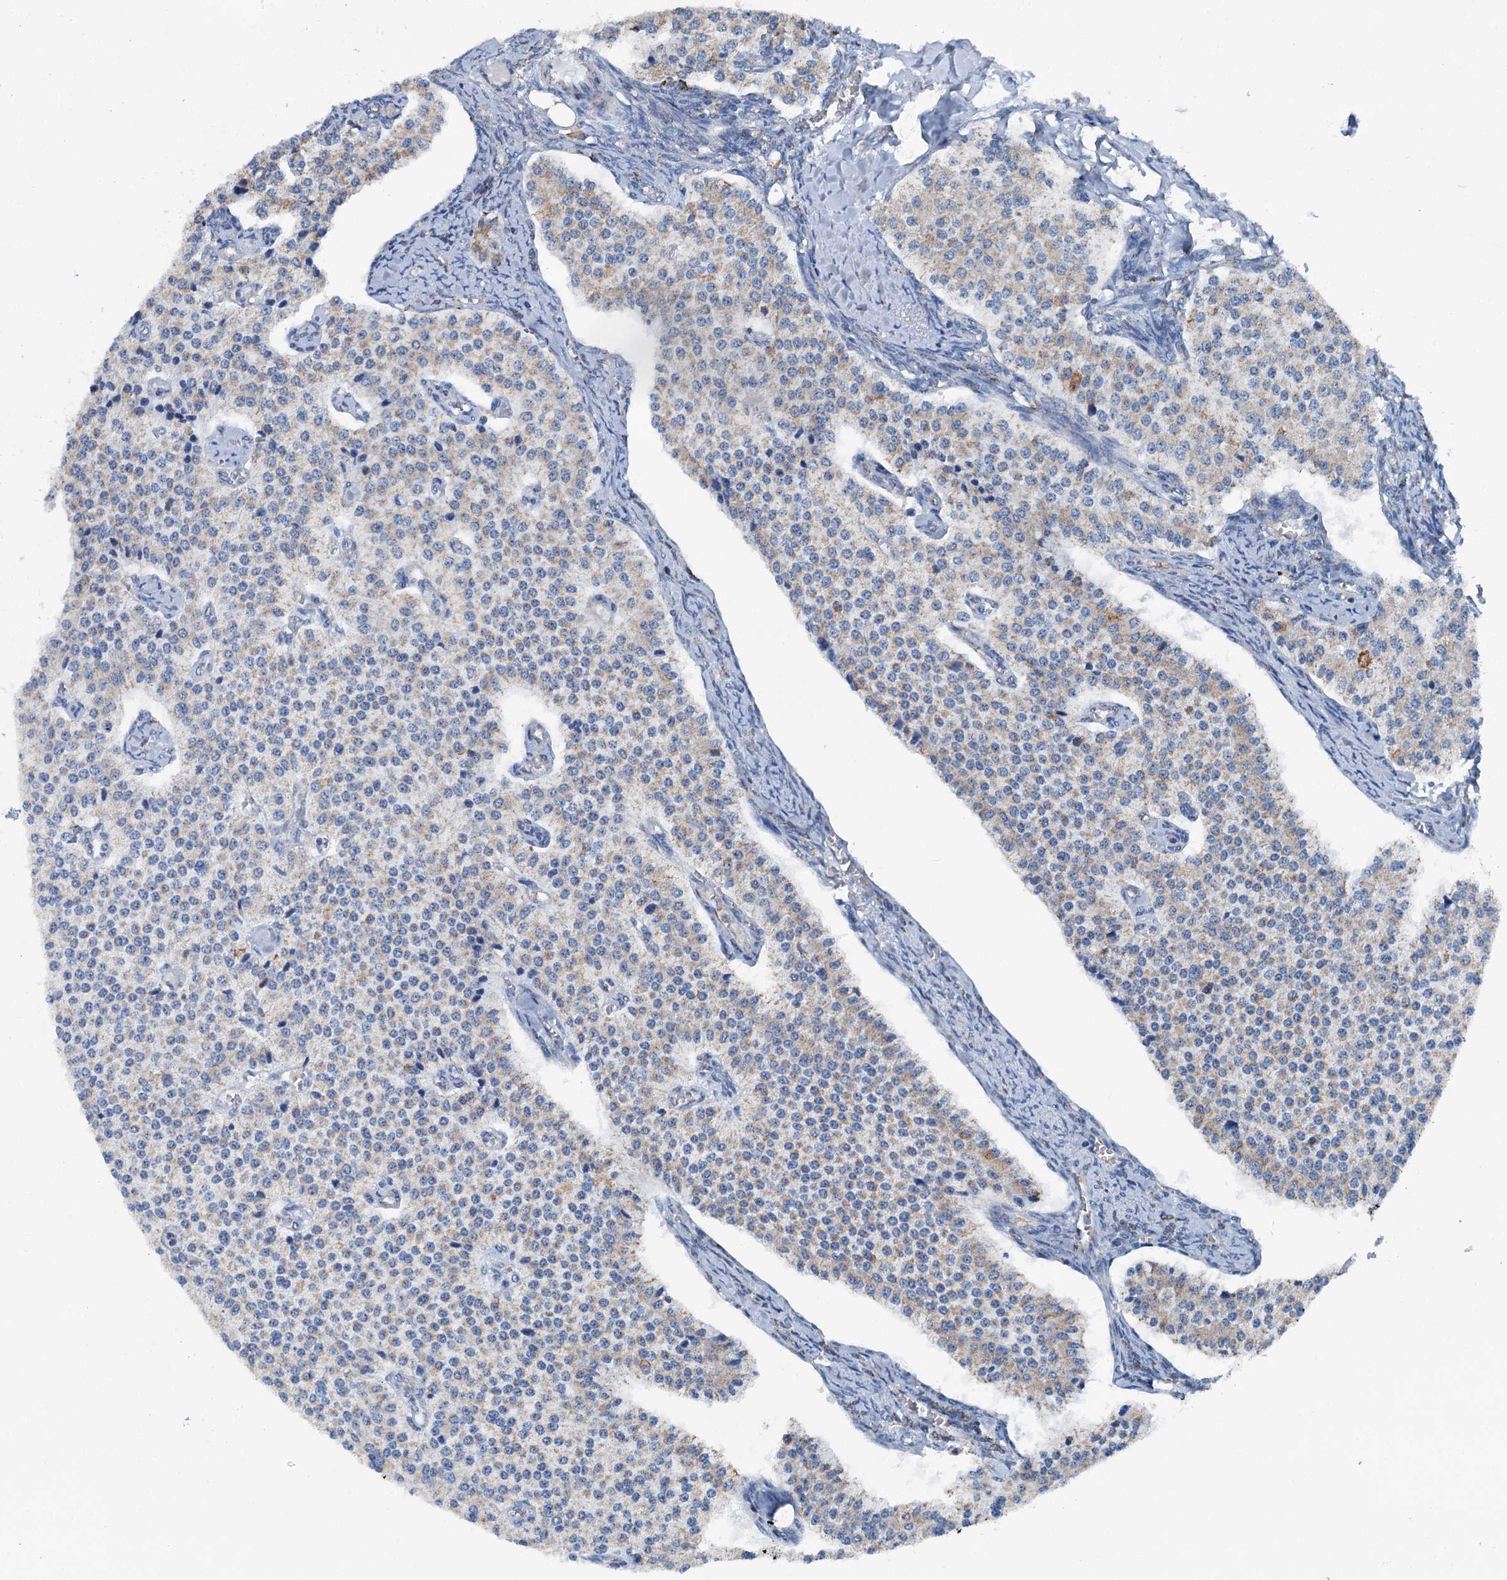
{"staining": {"intensity": "weak", "quantity": "<25%", "location": "cytoplasmic/membranous"}, "tissue": "carcinoid", "cell_type": "Tumor cells", "image_type": "cancer", "snomed": [{"axis": "morphology", "description": "Carcinoid, malignant, NOS"}, {"axis": "topography", "description": "Colon"}], "caption": "DAB (3,3'-diaminobenzidine) immunohistochemical staining of human carcinoid displays no significant staining in tumor cells.", "gene": "TRPT1", "patient": {"sex": "female", "age": 52}}